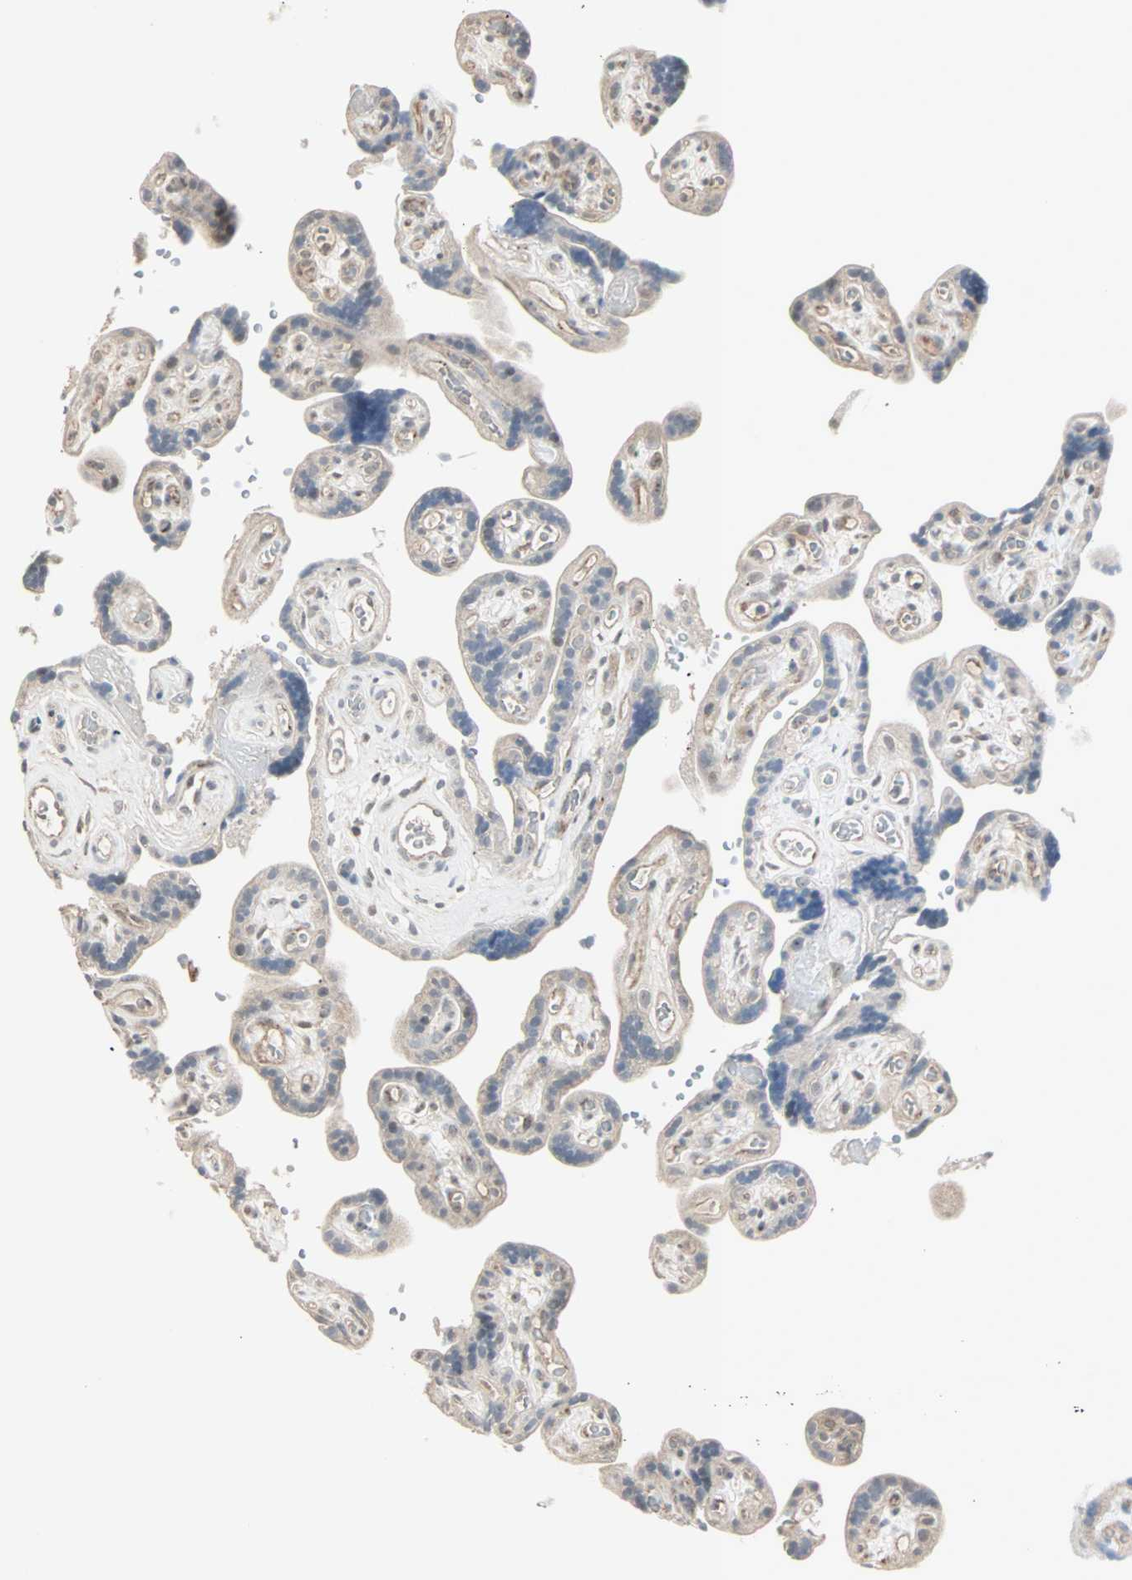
{"staining": {"intensity": "weak", "quantity": ">75%", "location": "cytoplasmic/membranous,nuclear"}, "tissue": "placenta", "cell_type": "Decidual cells", "image_type": "normal", "snomed": [{"axis": "morphology", "description": "Normal tissue, NOS"}, {"axis": "topography", "description": "Placenta"}], "caption": "Placenta stained with IHC demonstrates weak cytoplasmic/membranous,nuclear positivity in about >75% of decidual cells.", "gene": "KDM4A", "patient": {"sex": "female", "age": 30}}